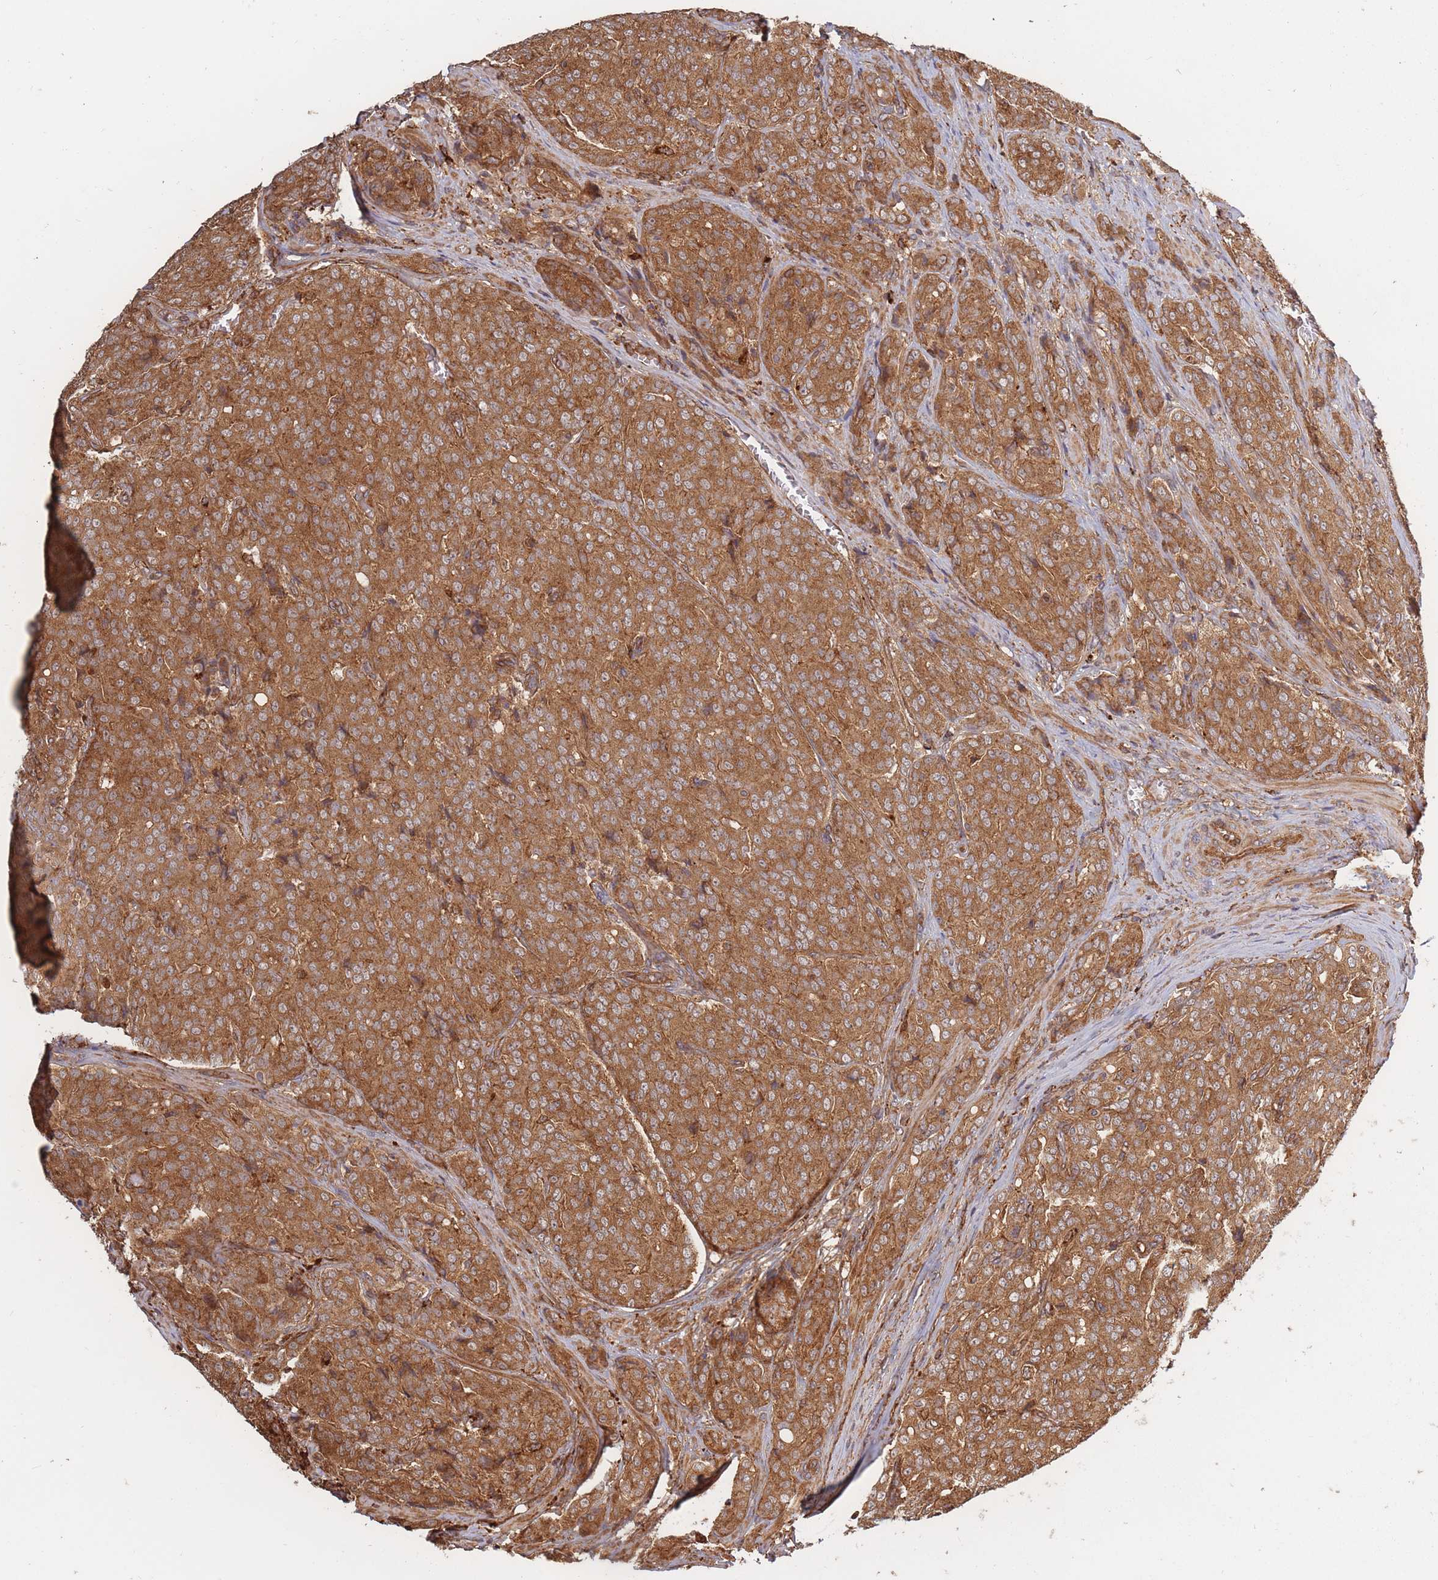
{"staining": {"intensity": "moderate", "quantity": ">75%", "location": "cytoplasmic/membranous"}, "tissue": "prostate cancer", "cell_type": "Tumor cells", "image_type": "cancer", "snomed": [{"axis": "morphology", "description": "Adenocarcinoma, High grade"}, {"axis": "topography", "description": "Prostate"}], "caption": "Moderate cytoplasmic/membranous positivity for a protein is identified in about >75% of tumor cells of adenocarcinoma (high-grade) (prostate) using immunohistochemistry (IHC).", "gene": "RASSF2", "patient": {"sex": "male", "age": 68}}